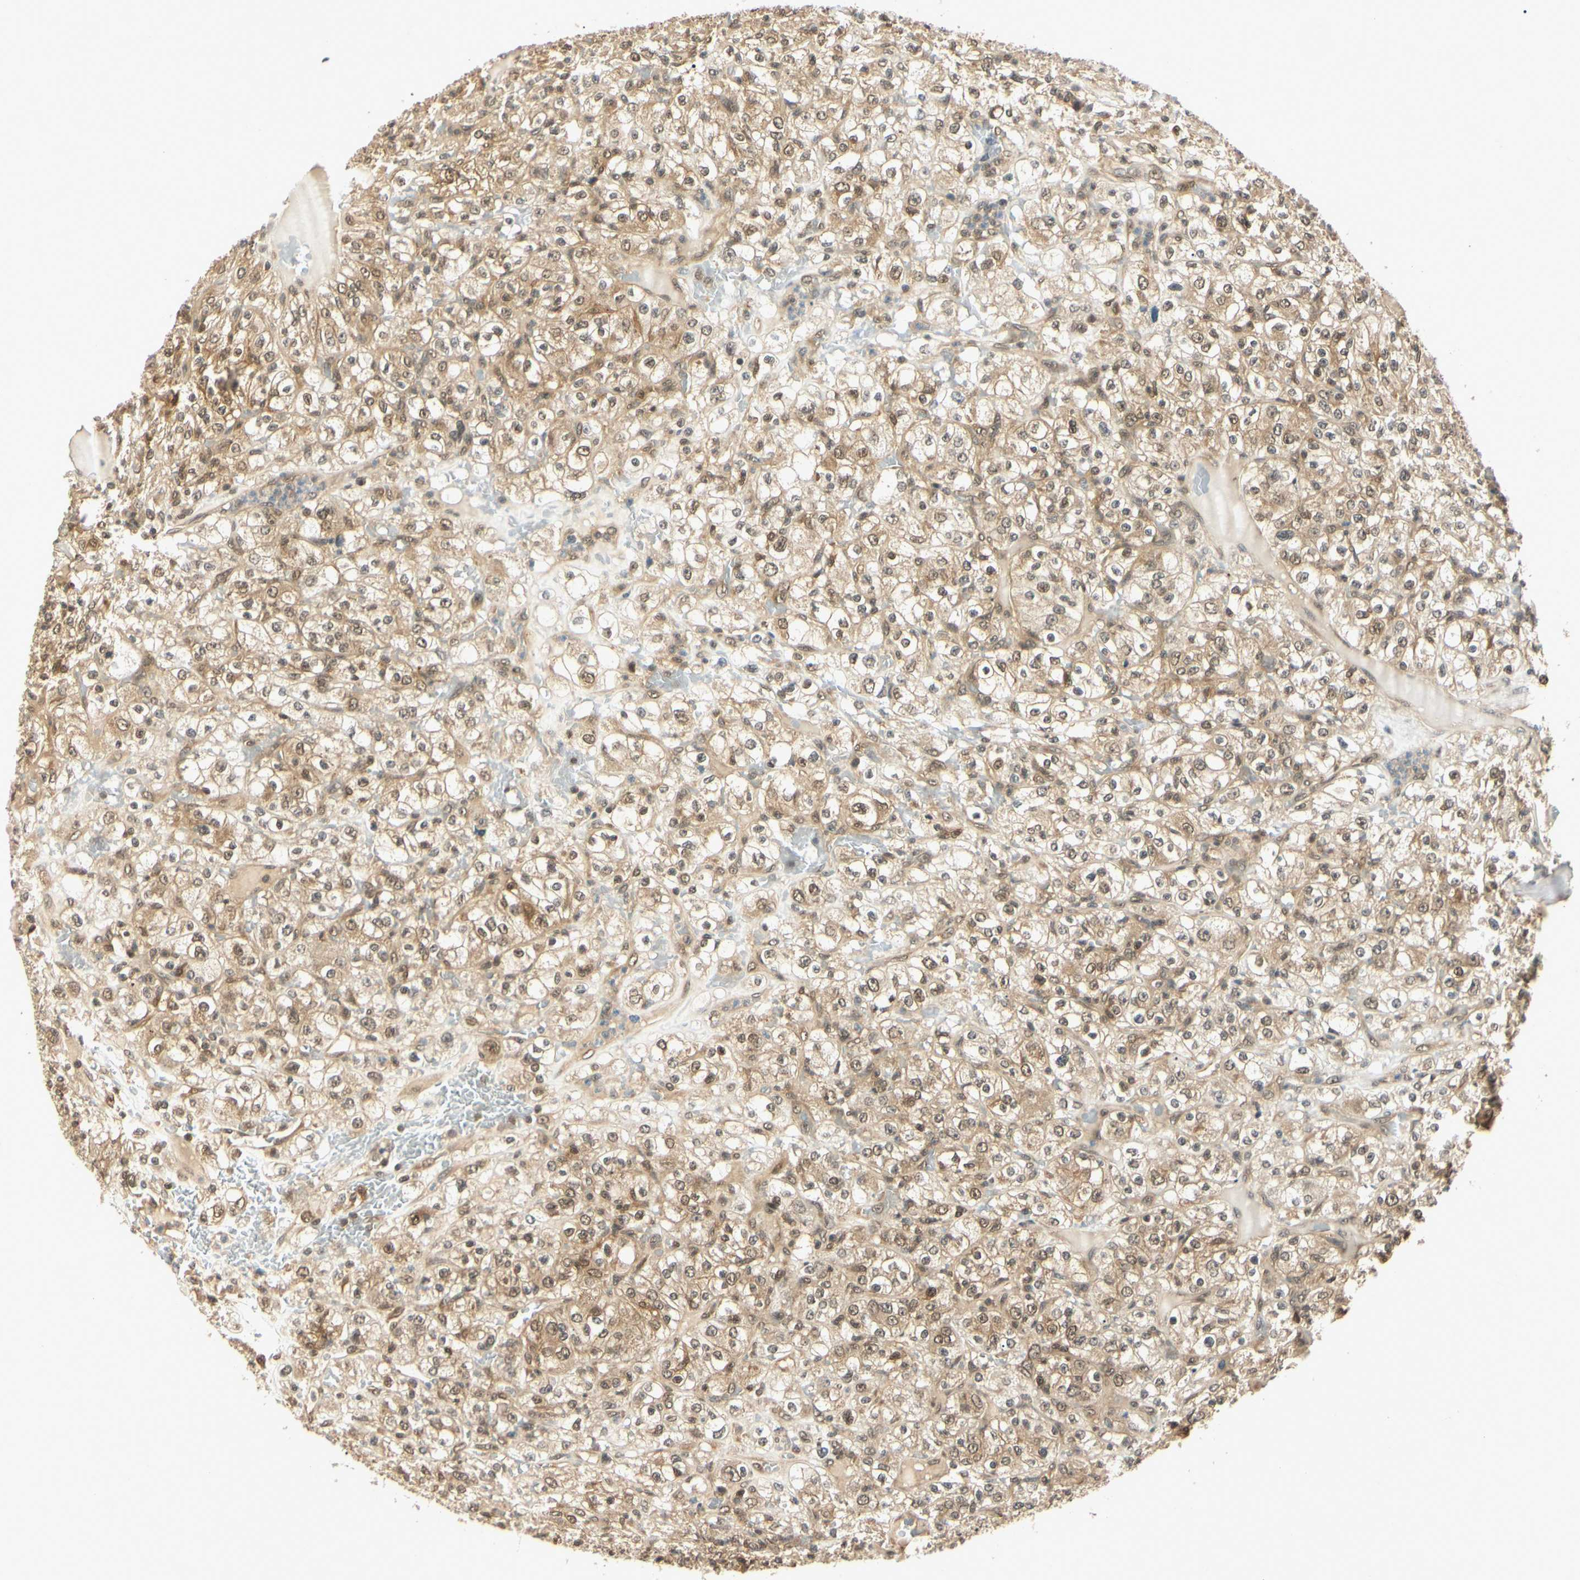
{"staining": {"intensity": "moderate", "quantity": ">75%", "location": "cytoplasmic/membranous,nuclear"}, "tissue": "renal cancer", "cell_type": "Tumor cells", "image_type": "cancer", "snomed": [{"axis": "morphology", "description": "Normal tissue, NOS"}, {"axis": "morphology", "description": "Adenocarcinoma, NOS"}, {"axis": "topography", "description": "Kidney"}], "caption": "Adenocarcinoma (renal) was stained to show a protein in brown. There is medium levels of moderate cytoplasmic/membranous and nuclear expression in about >75% of tumor cells.", "gene": "UBE2Z", "patient": {"sex": "female", "age": 72}}